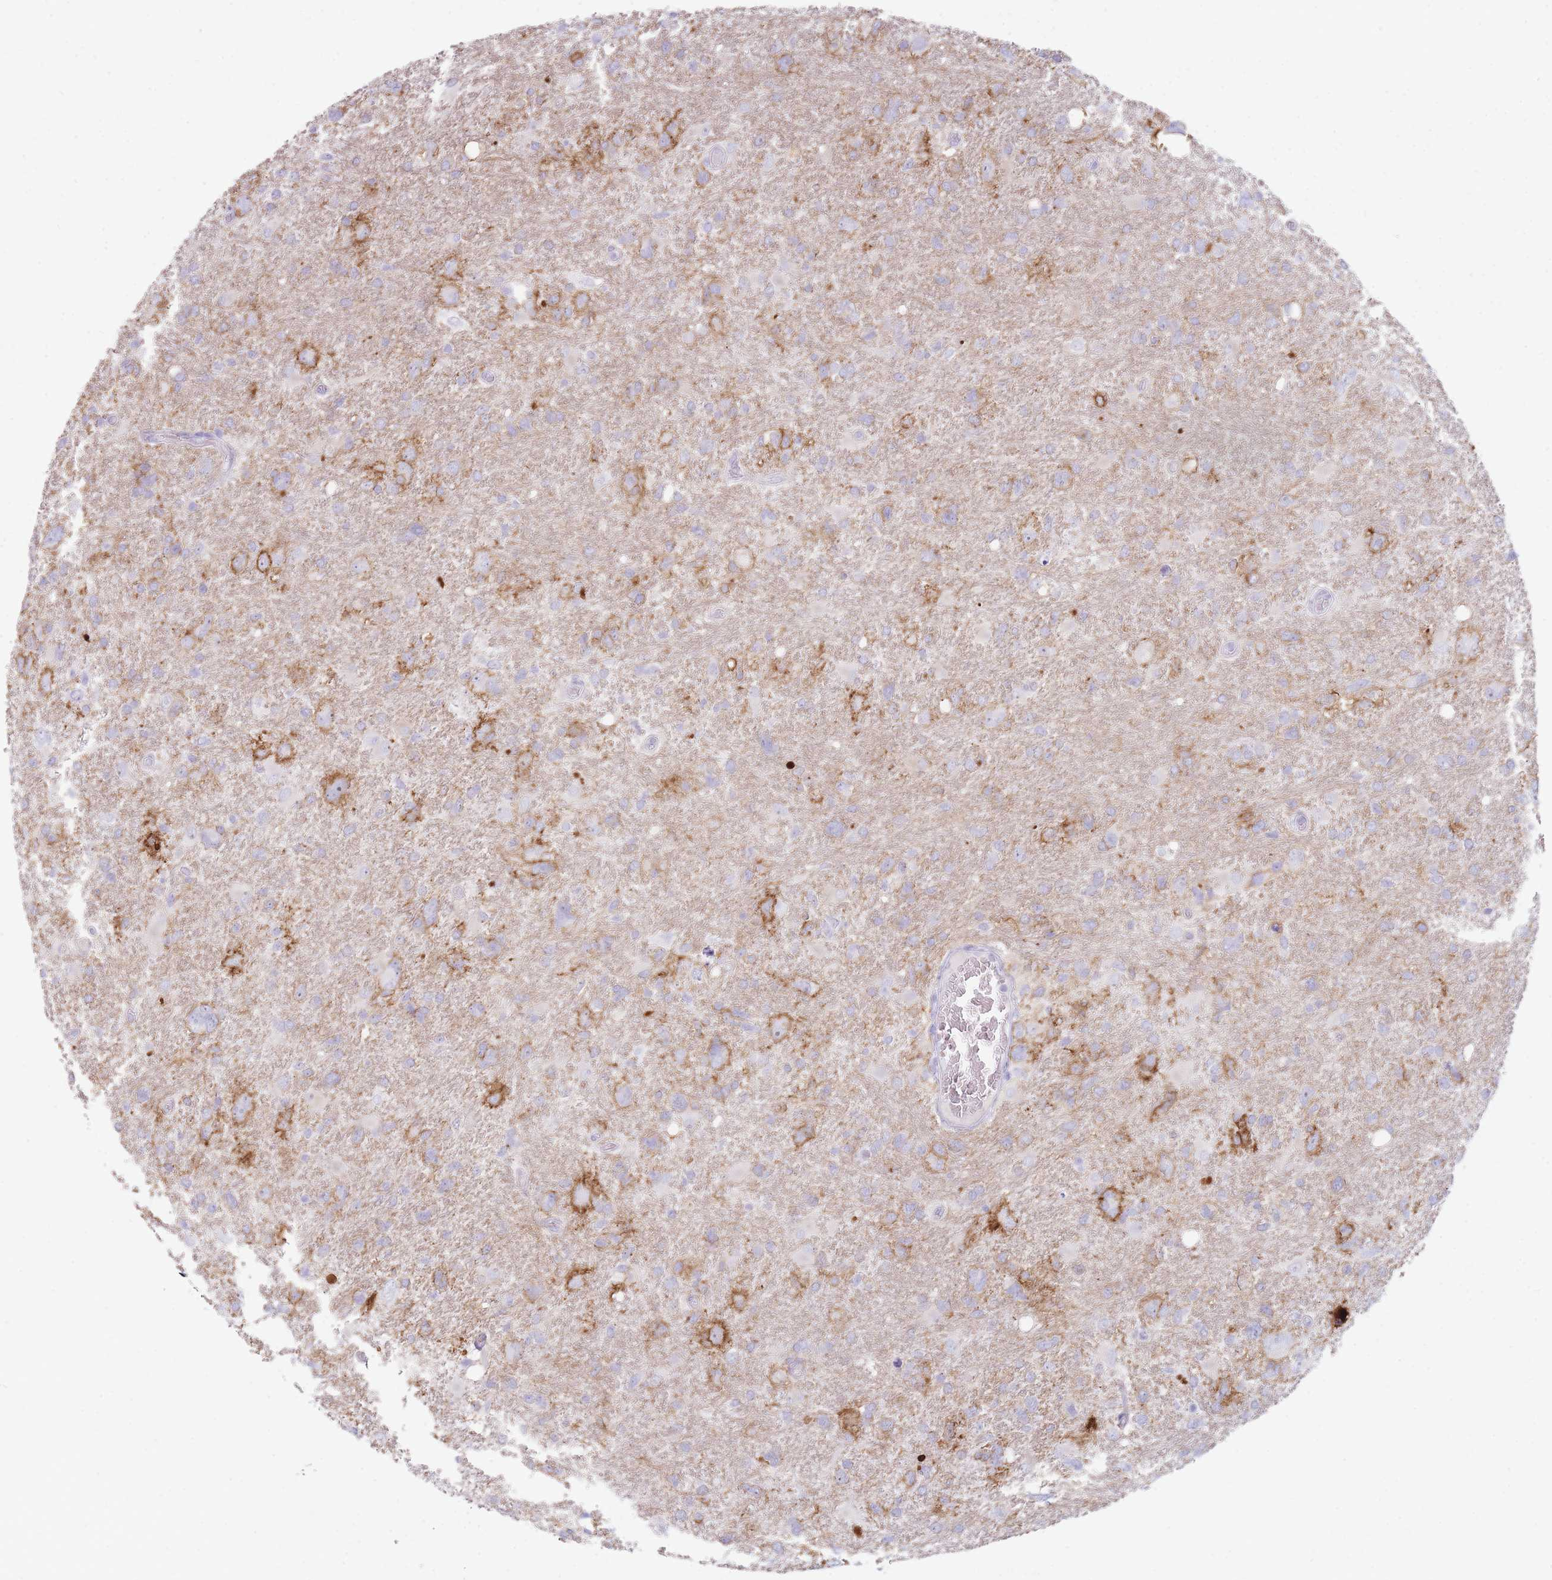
{"staining": {"intensity": "negative", "quantity": "none", "location": "none"}, "tissue": "glioma", "cell_type": "Tumor cells", "image_type": "cancer", "snomed": [{"axis": "morphology", "description": "Glioma, malignant, High grade"}, {"axis": "topography", "description": "Brain"}], "caption": "Immunohistochemistry photomicrograph of glioma stained for a protein (brown), which exhibits no staining in tumor cells.", "gene": "UTP14A", "patient": {"sex": "male", "age": 61}}